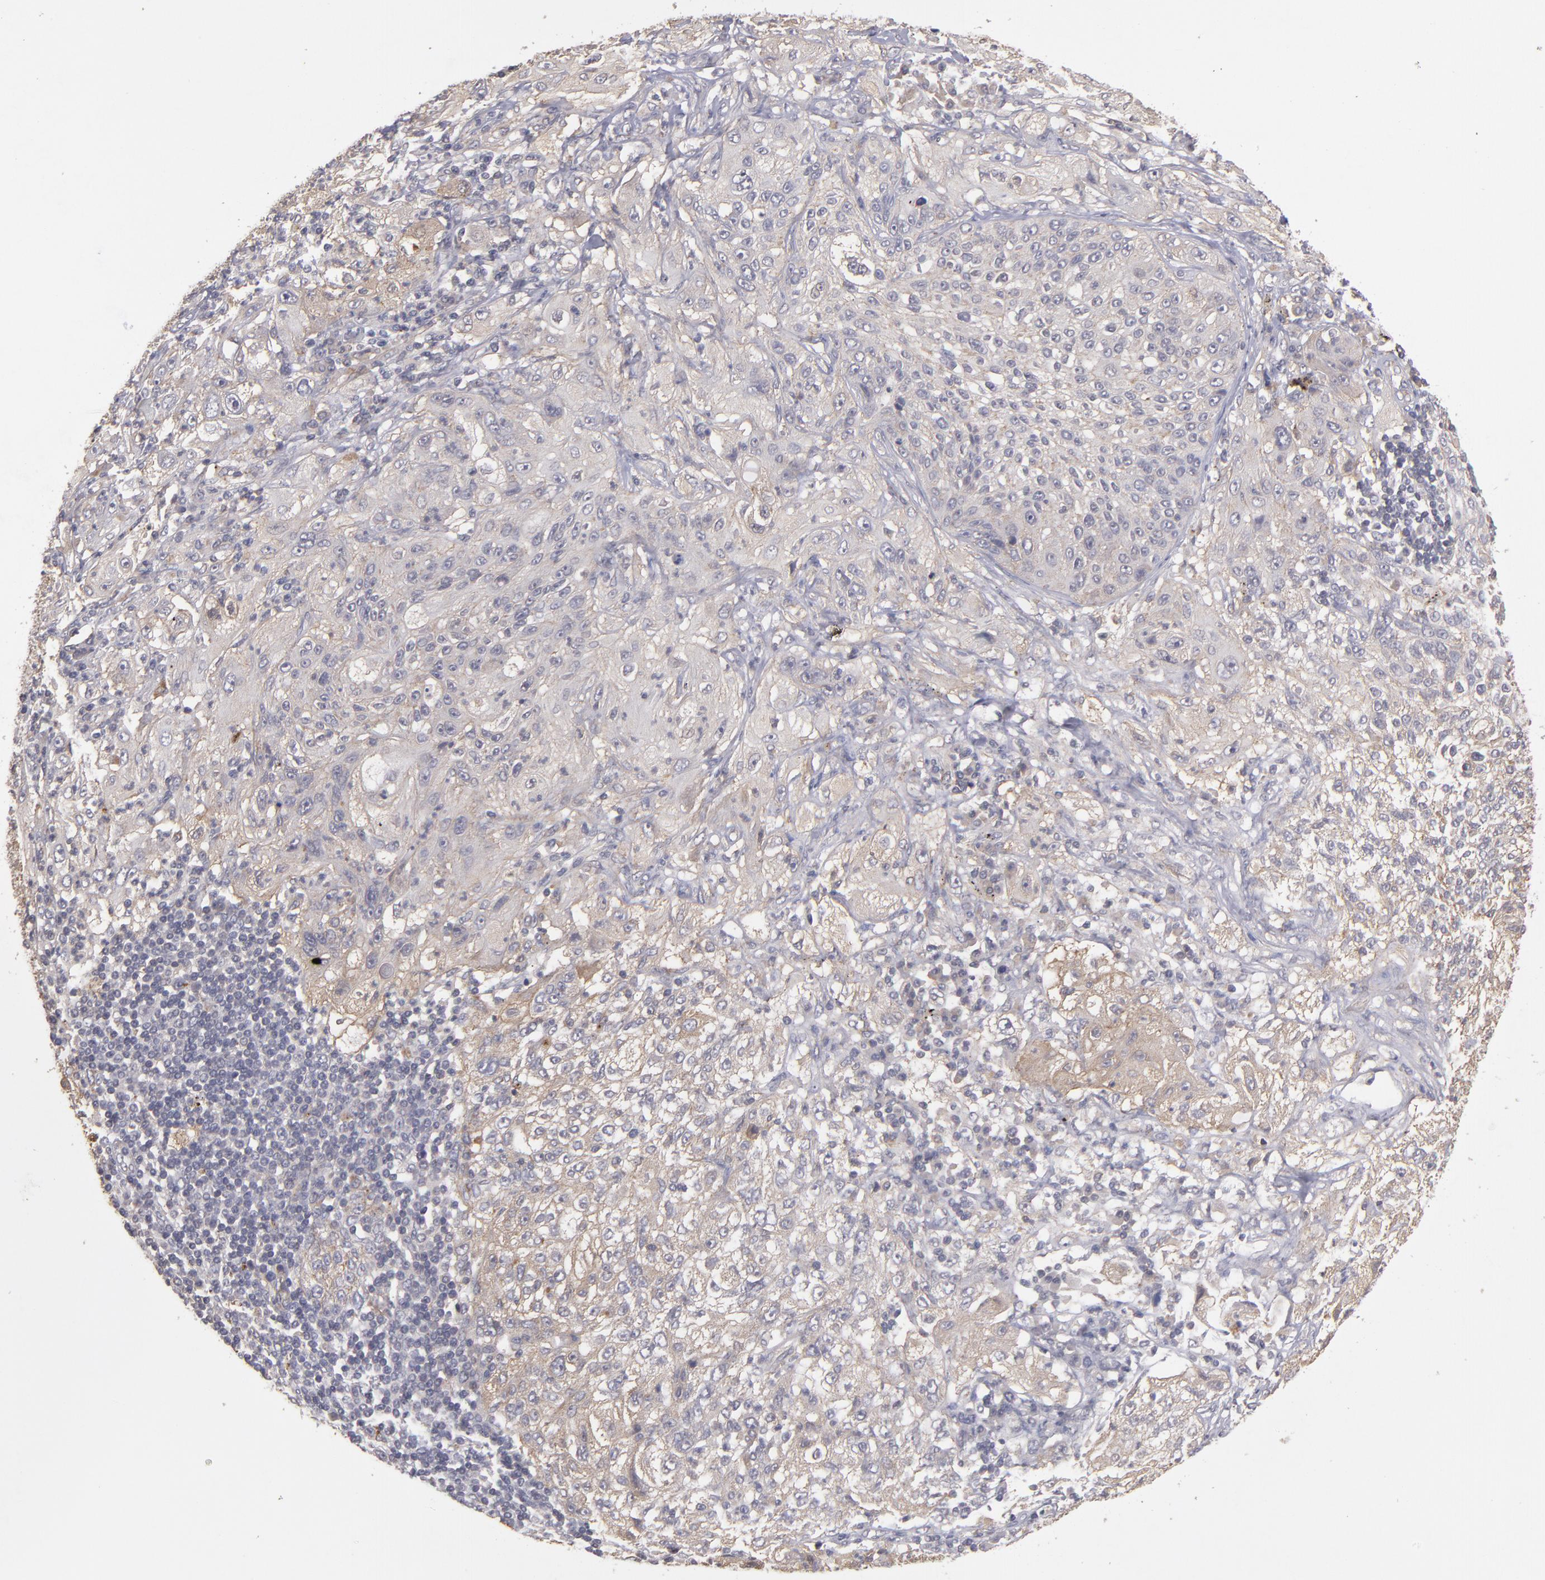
{"staining": {"intensity": "weak", "quantity": ">75%", "location": "cytoplasmic/membranous"}, "tissue": "lung cancer", "cell_type": "Tumor cells", "image_type": "cancer", "snomed": [{"axis": "morphology", "description": "Inflammation, NOS"}, {"axis": "morphology", "description": "Squamous cell carcinoma, NOS"}, {"axis": "topography", "description": "Lymph node"}, {"axis": "topography", "description": "Soft tissue"}, {"axis": "topography", "description": "Lung"}], "caption": "High-power microscopy captured an immunohistochemistry histopathology image of squamous cell carcinoma (lung), revealing weak cytoplasmic/membranous positivity in approximately >75% of tumor cells.", "gene": "CTSO", "patient": {"sex": "male", "age": 66}}